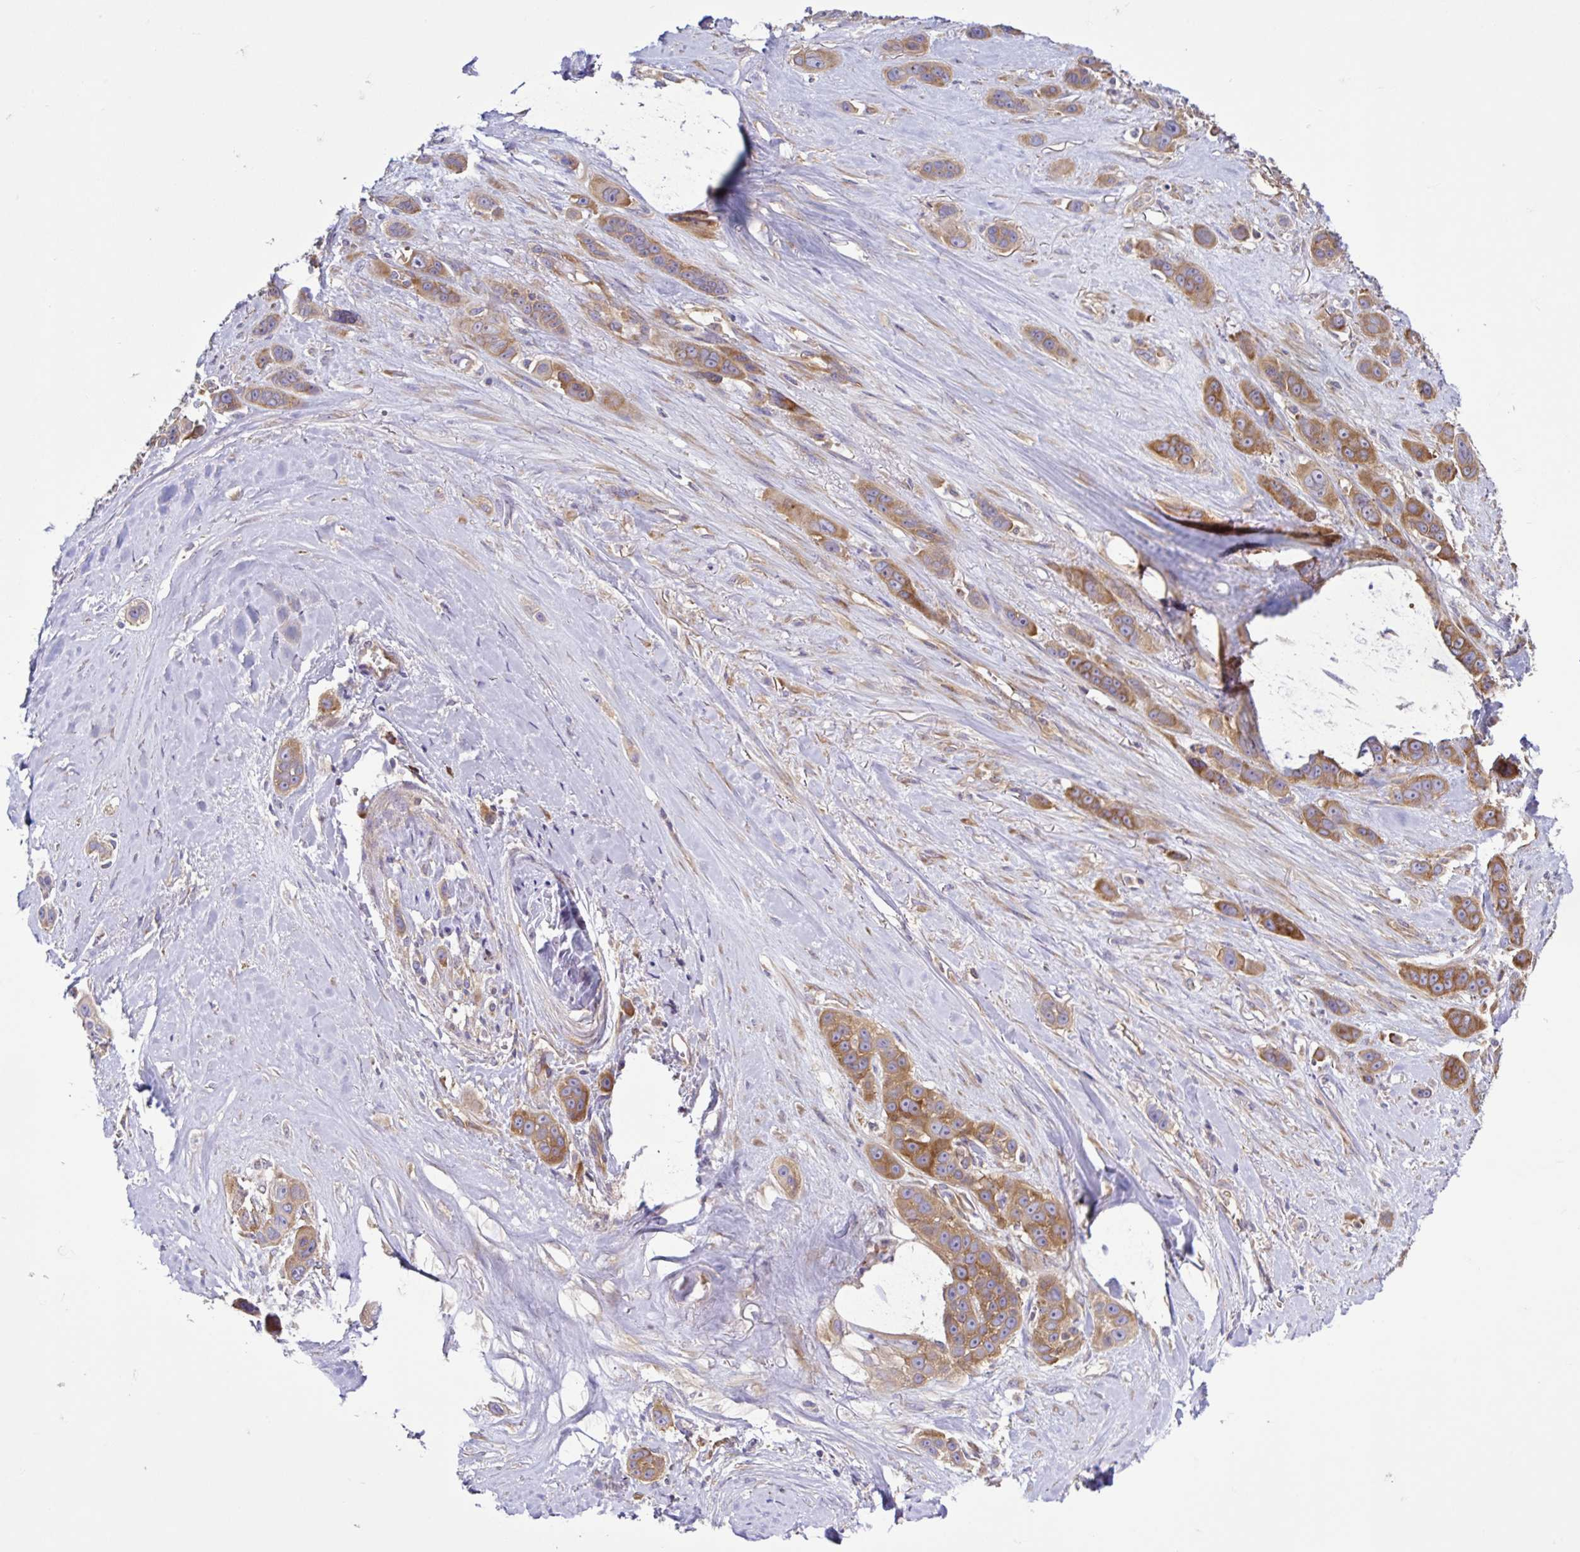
{"staining": {"intensity": "moderate", "quantity": ">75%", "location": "cytoplasmic/membranous"}, "tissue": "skin cancer", "cell_type": "Tumor cells", "image_type": "cancer", "snomed": [{"axis": "morphology", "description": "Squamous cell carcinoma, NOS"}, {"axis": "topography", "description": "Skin"}], "caption": "Protein expression analysis of skin cancer (squamous cell carcinoma) shows moderate cytoplasmic/membranous positivity in approximately >75% of tumor cells.", "gene": "LARS1", "patient": {"sex": "male", "age": 67}}